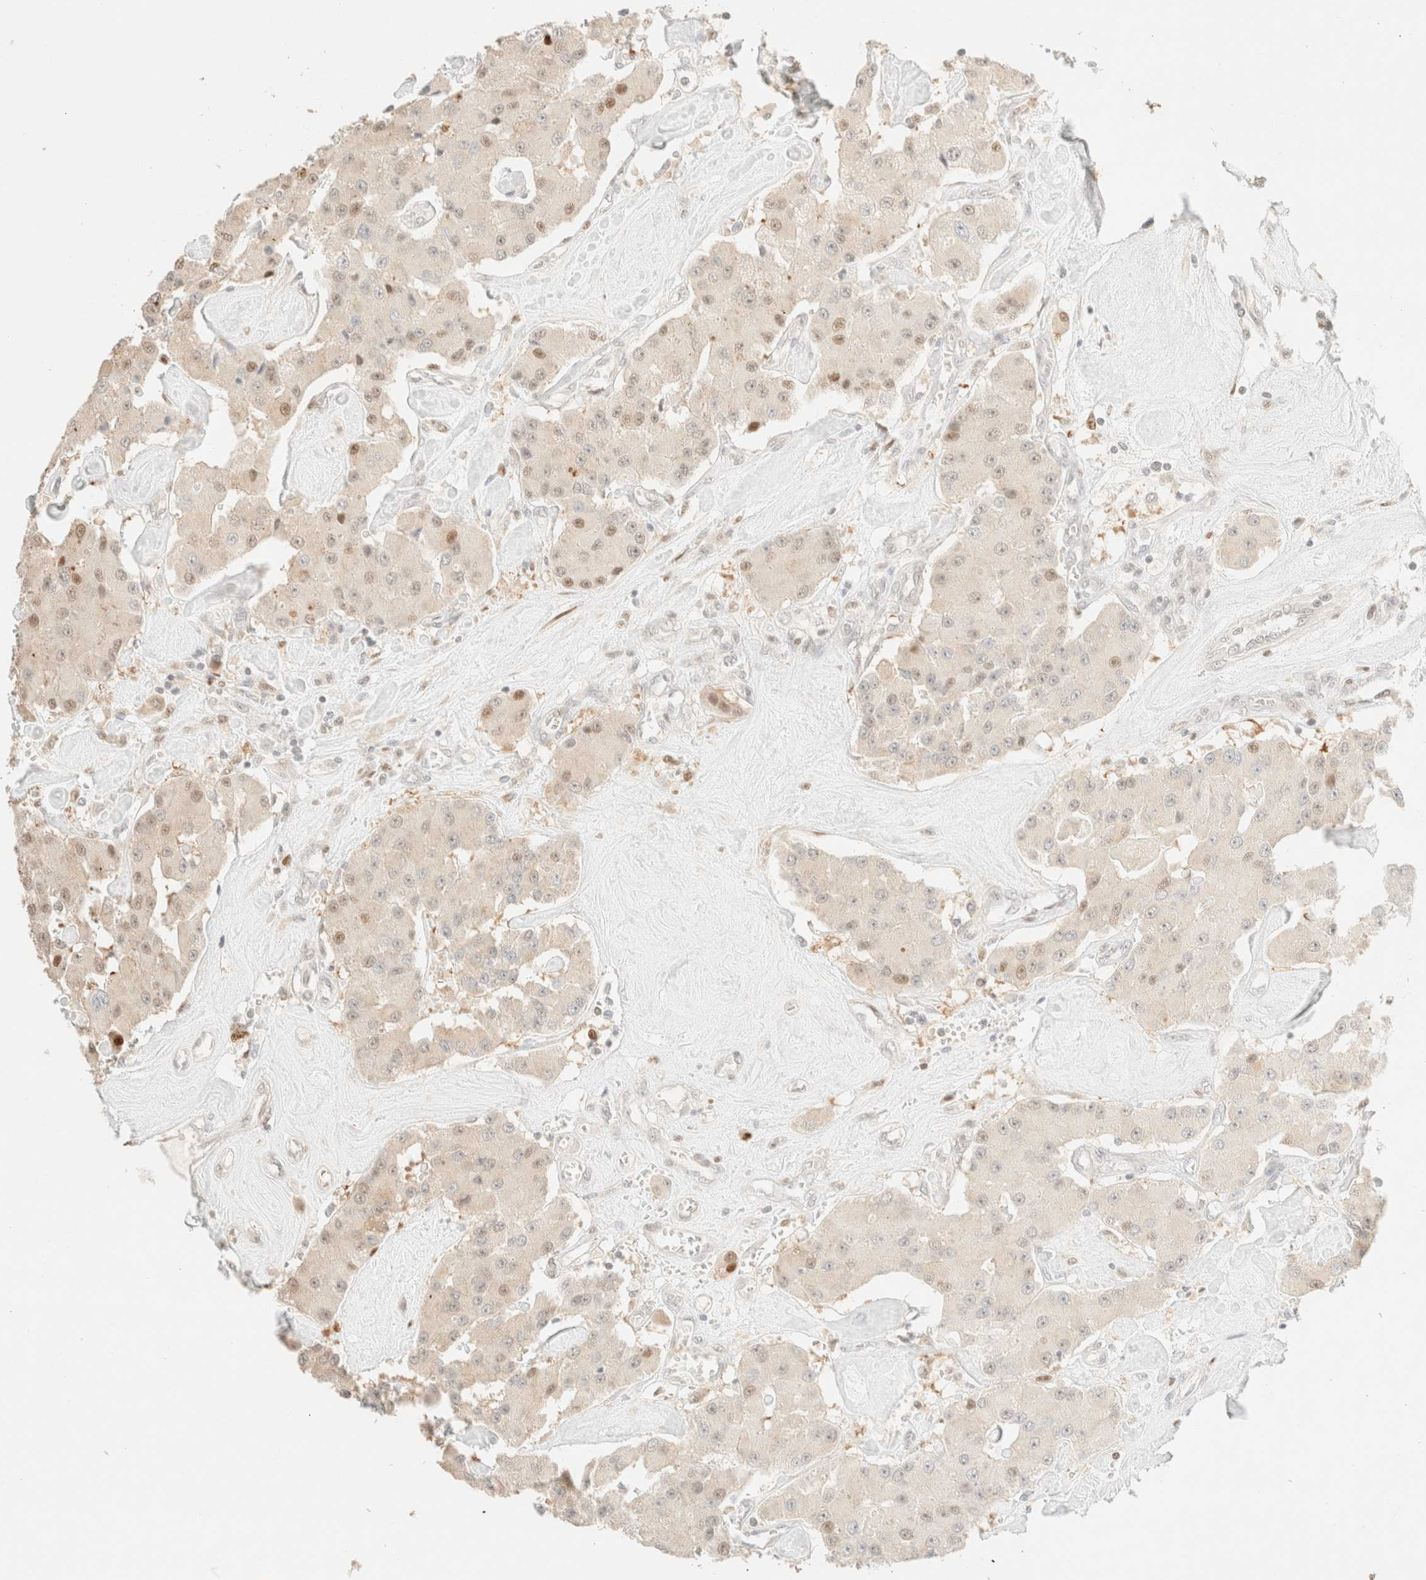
{"staining": {"intensity": "weak", "quantity": "<25%", "location": "nuclear"}, "tissue": "carcinoid", "cell_type": "Tumor cells", "image_type": "cancer", "snomed": [{"axis": "morphology", "description": "Carcinoid, malignant, NOS"}, {"axis": "topography", "description": "Pancreas"}], "caption": "Human carcinoid stained for a protein using immunohistochemistry exhibits no staining in tumor cells.", "gene": "TSR1", "patient": {"sex": "male", "age": 41}}